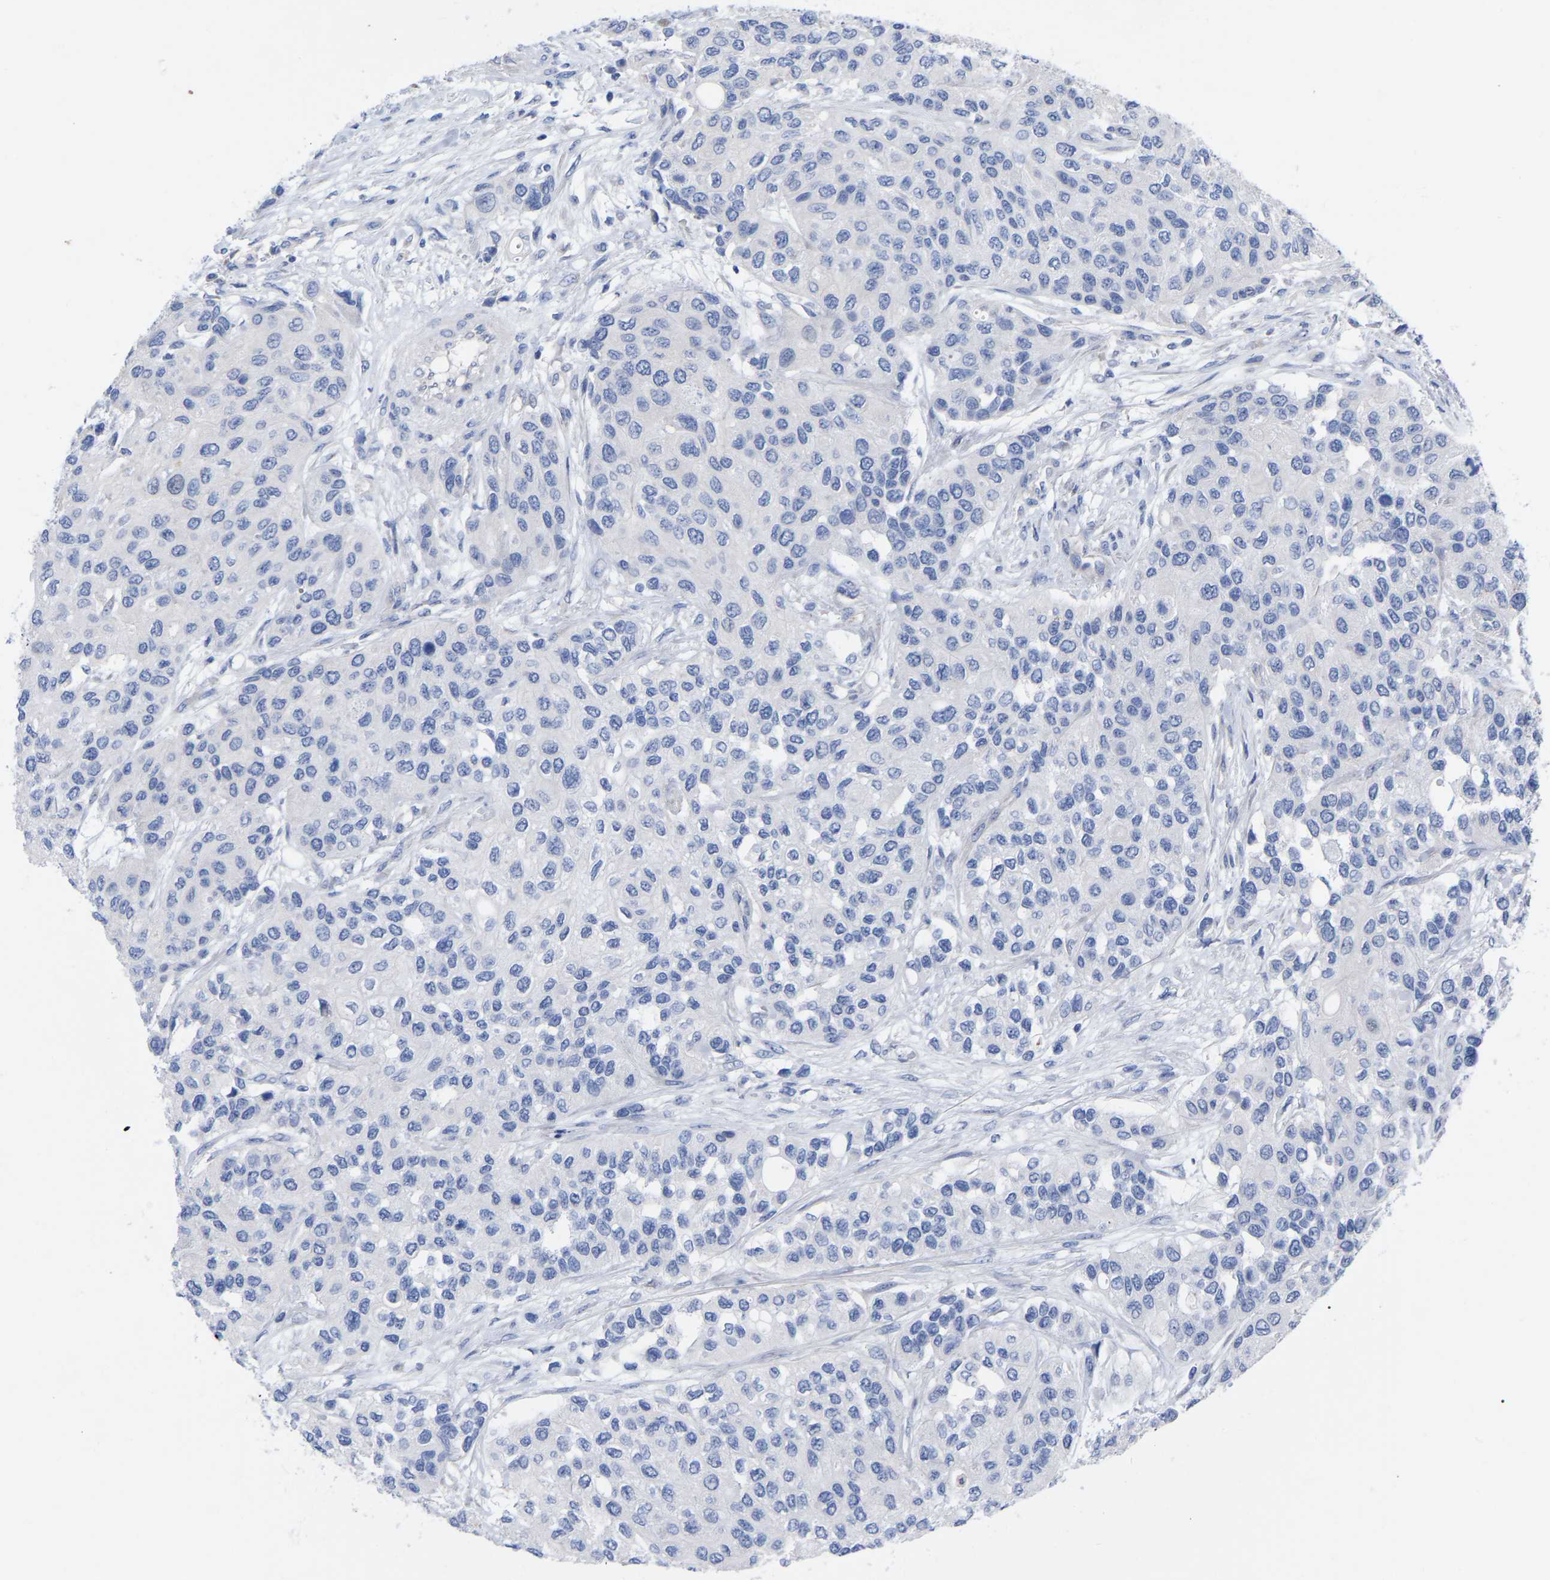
{"staining": {"intensity": "negative", "quantity": "none", "location": "none"}, "tissue": "urothelial cancer", "cell_type": "Tumor cells", "image_type": "cancer", "snomed": [{"axis": "morphology", "description": "Urothelial carcinoma, High grade"}, {"axis": "topography", "description": "Urinary bladder"}], "caption": "A photomicrograph of human urothelial carcinoma (high-grade) is negative for staining in tumor cells.", "gene": "HAPLN1", "patient": {"sex": "female", "age": 56}}